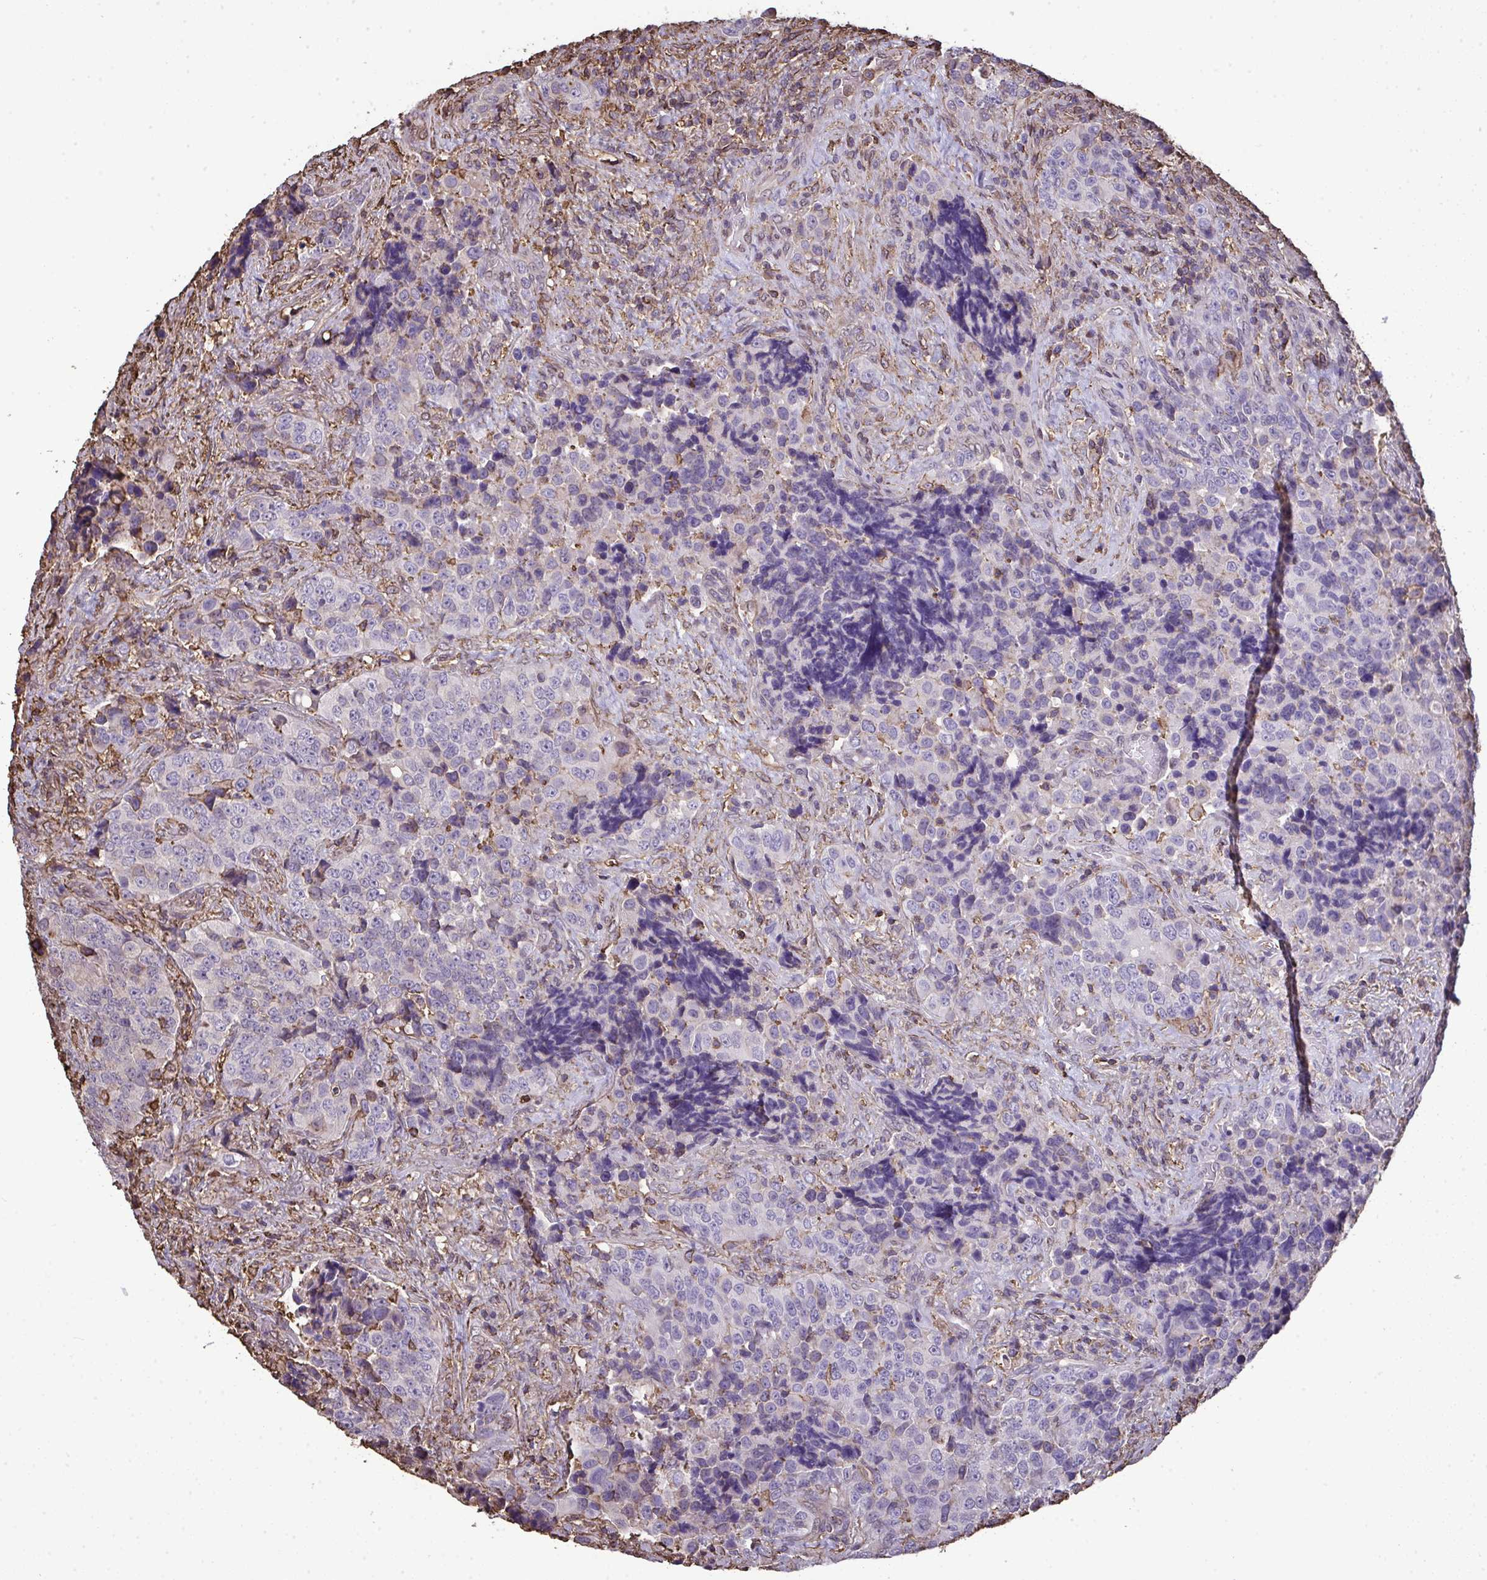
{"staining": {"intensity": "negative", "quantity": "none", "location": "none"}, "tissue": "urothelial cancer", "cell_type": "Tumor cells", "image_type": "cancer", "snomed": [{"axis": "morphology", "description": "Urothelial carcinoma, NOS"}, {"axis": "topography", "description": "Urinary bladder"}], "caption": "An immunohistochemistry (IHC) photomicrograph of urothelial cancer is shown. There is no staining in tumor cells of urothelial cancer.", "gene": "ANXA5", "patient": {"sex": "male", "age": 52}}